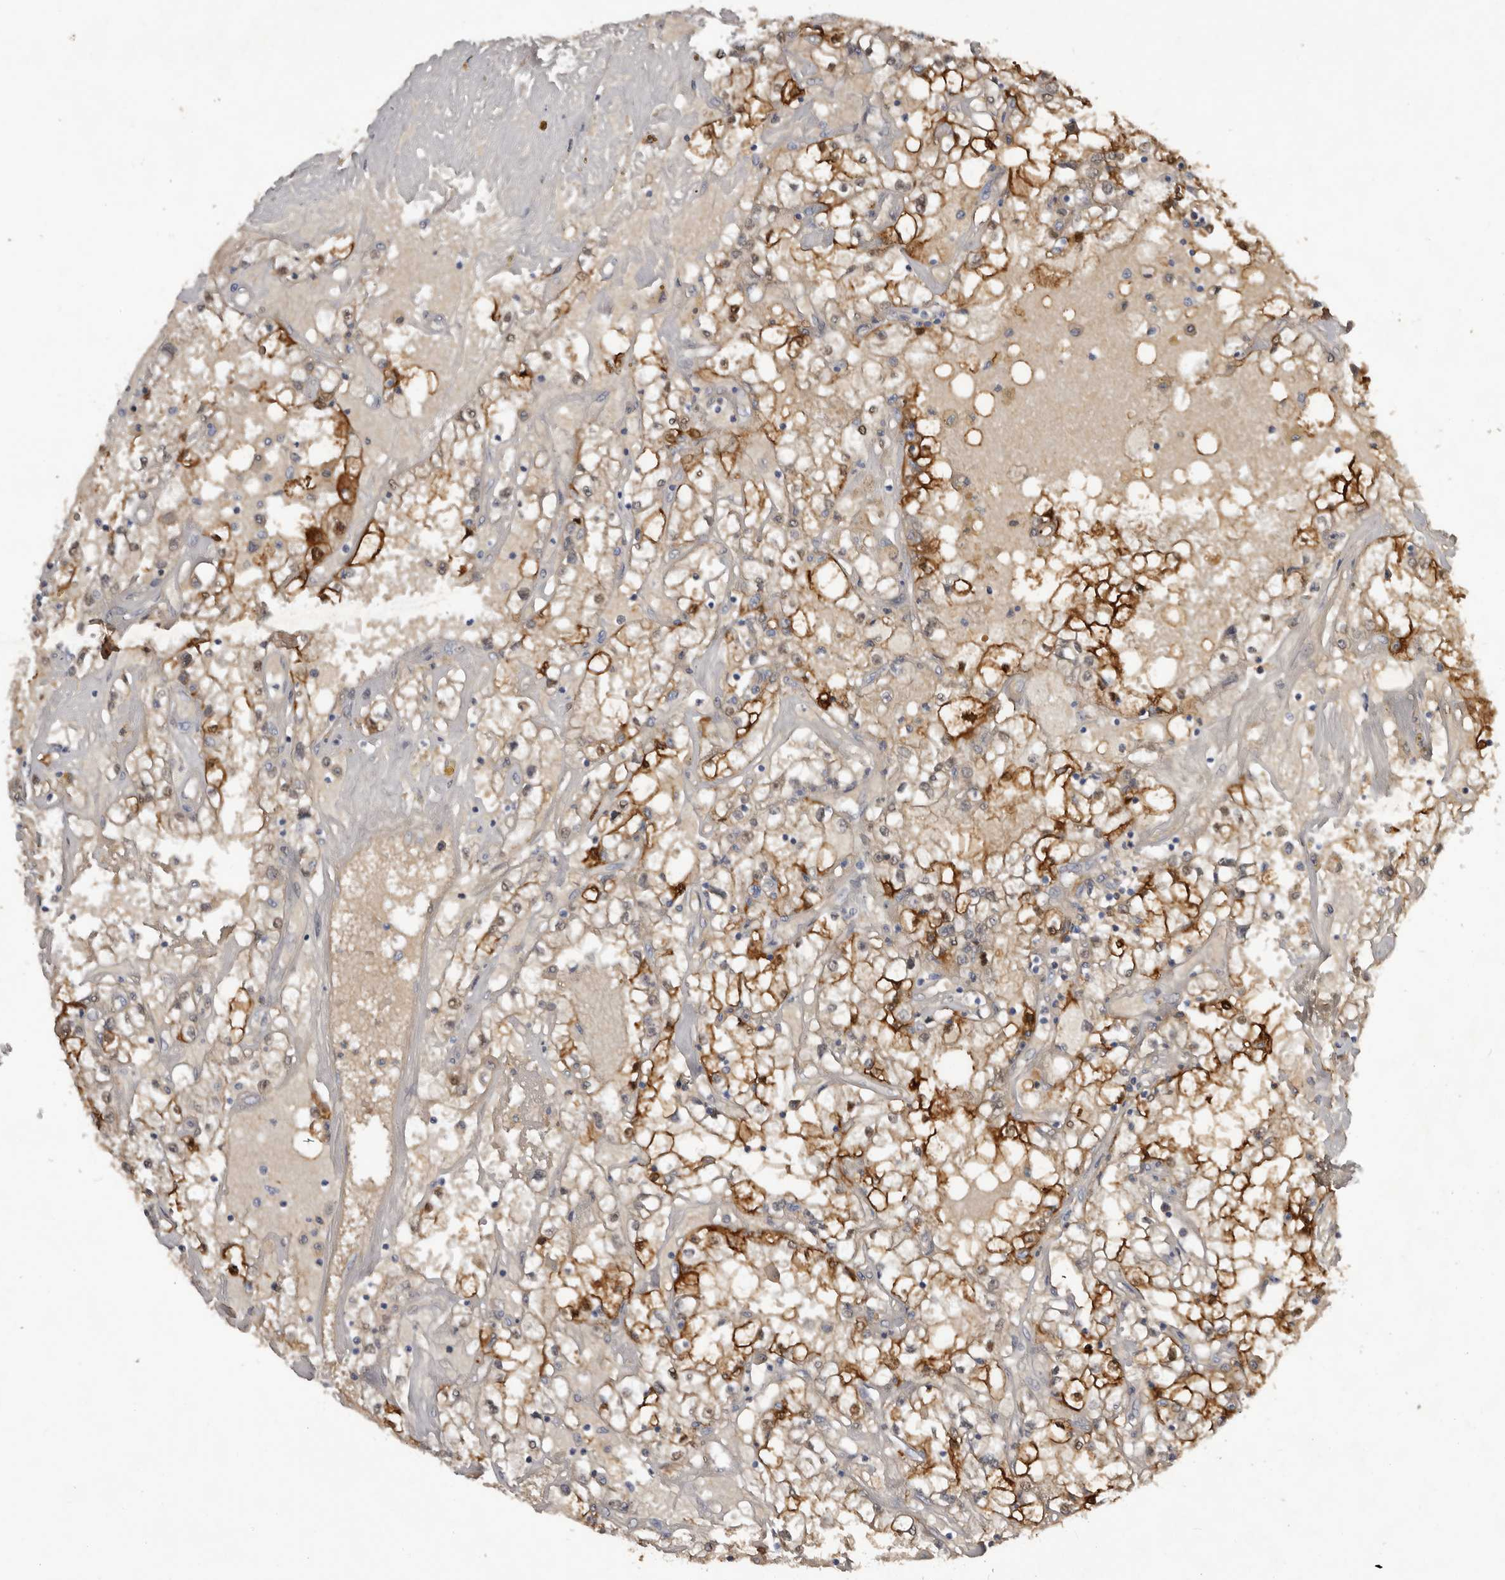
{"staining": {"intensity": "strong", "quantity": ">75%", "location": "cytoplasmic/membranous"}, "tissue": "renal cancer", "cell_type": "Tumor cells", "image_type": "cancer", "snomed": [{"axis": "morphology", "description": "Adenocarcinoma, NOS"}, {"axis": "topography", "description": "Kidney"}], "caption": "Immunohistochemical staining of renal cancer exhibits strong cytoplasmic/membranous protein expression in about >75% of tumor cells.", "gene": "RBKS", "patient": {"sex": "male", "age": 56}}